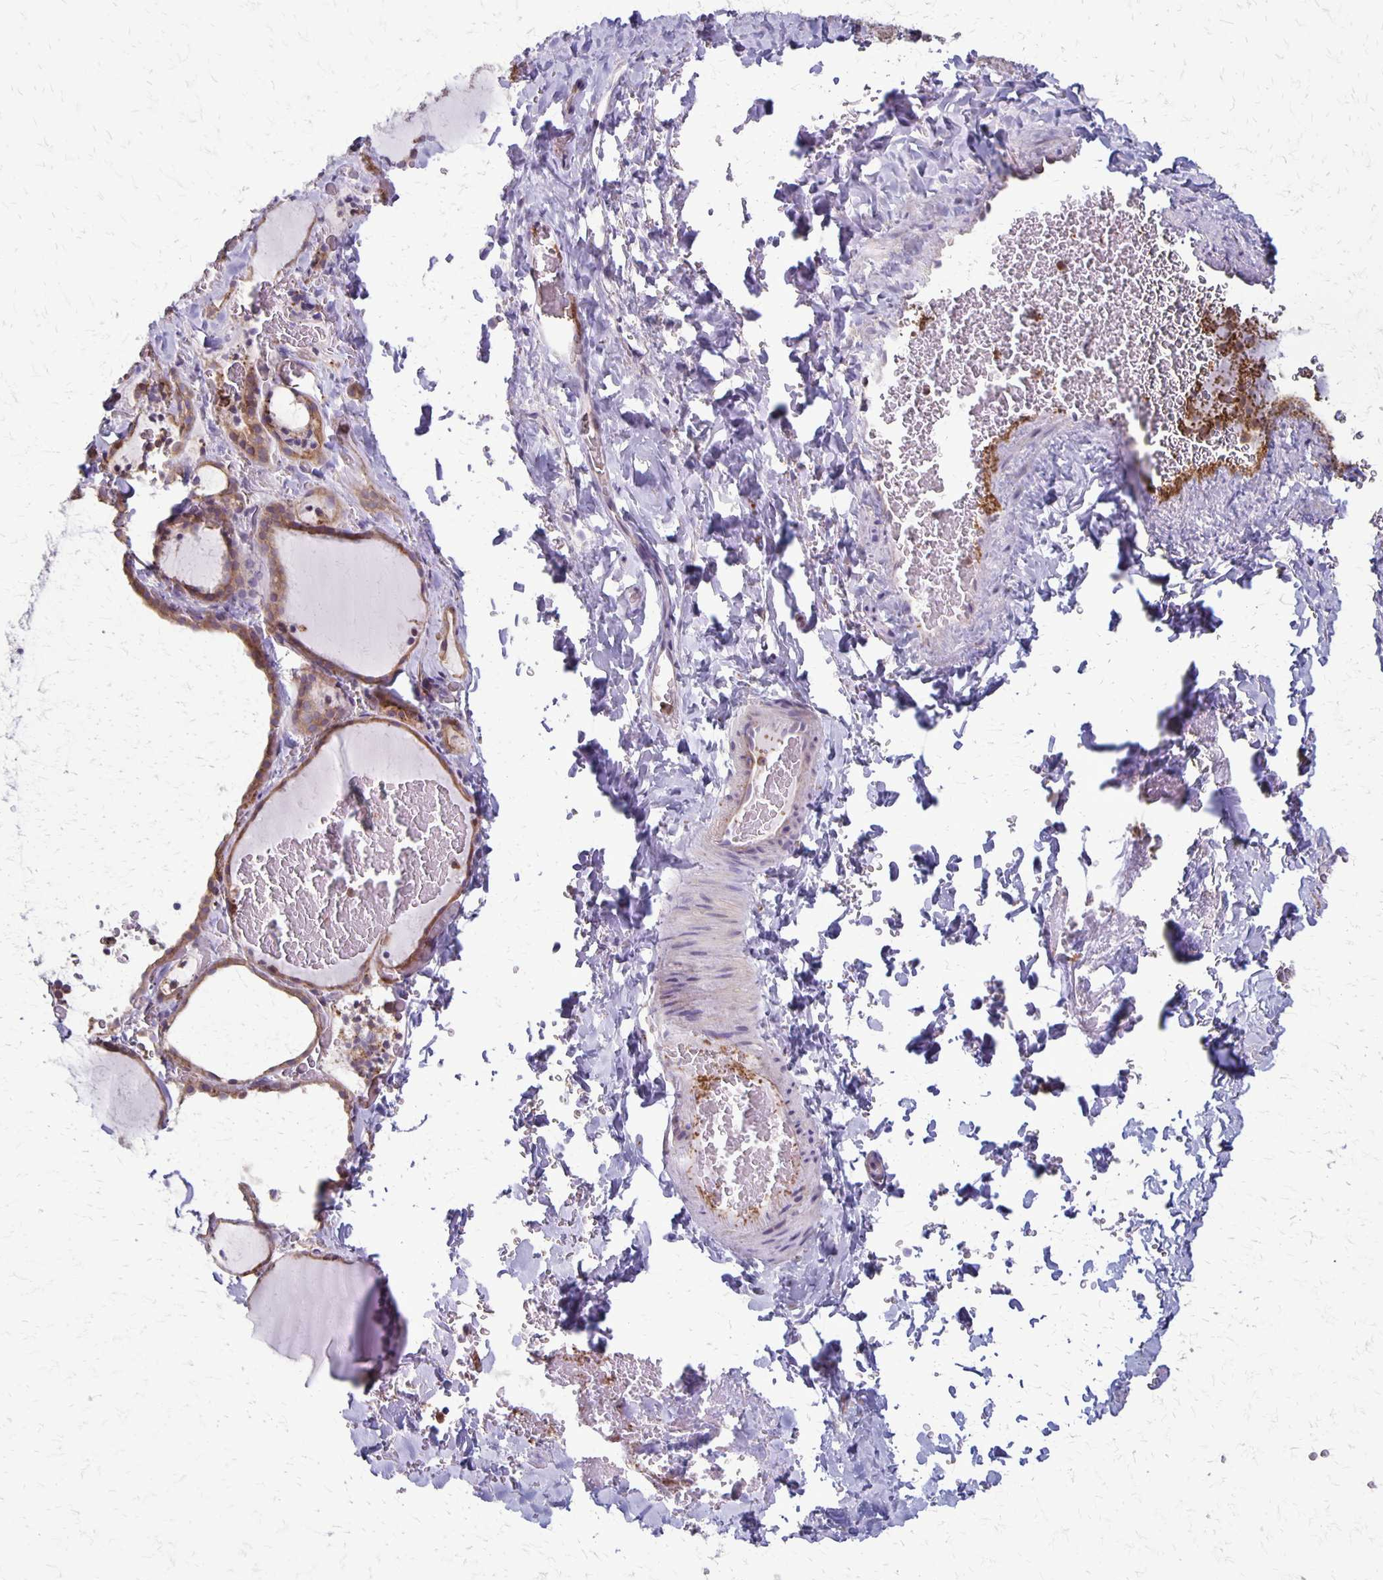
{"staining": {"intensity": "weak", "quantity": ">75%", "location": "cytoplasmic/membranous"}, "tissue": "thyroid gland", "cell_type": "Glandular cells", "image_type": "normal", "snomed": [{"axis": "morphology", "description": "Normal tissue, NOS"}, {"axis": "topography", "description": "Thyroid gland"}], "caption": "A histopathology image of thyroid gland stained for a protein exhibits weak cytoplasmic/membranous brown staining in glandular cells.", "gene": "SEPTIN5", "patient": {"sex": "female", "age": 22}}